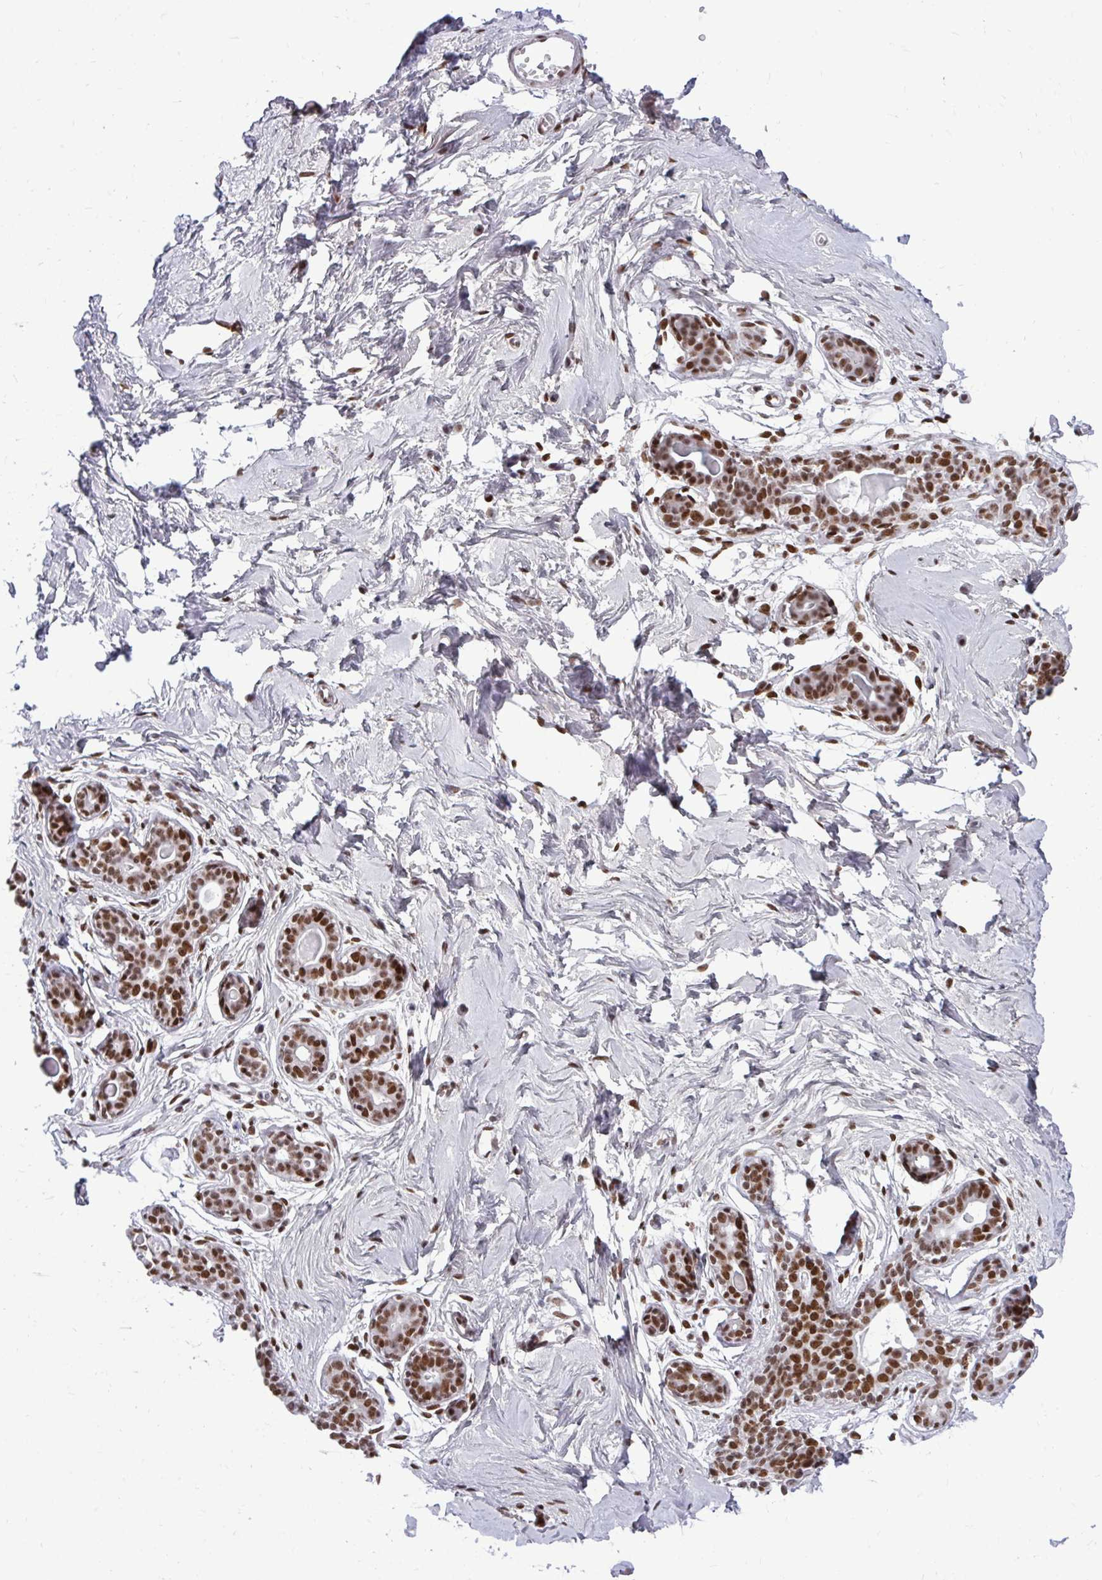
{"staining": {"intensity": "moderate", "quantity": ">75%", "location": "cytoplasmic/membranous,nuclear"}, "tissue": "breast", "cell_type": "Adipocytes", "image_type": "normal", "snomed": [{"axis": "morphology", "description": "Normal tissue, NOS"}, {"axis": "topography", "description": "Breast"}], "caption": "High-power microscopy captured an immunohistochemistry (IHC) image of normal breast, revealing moderate cytoplasmic/membranous,nuclear positivity in approximately >75% of adipocytes. (DAB IHC, brown staining for protein, blue staining for nuclei).", "gene": "CDYL", "patient": {"sex": "female", "age": 45}}